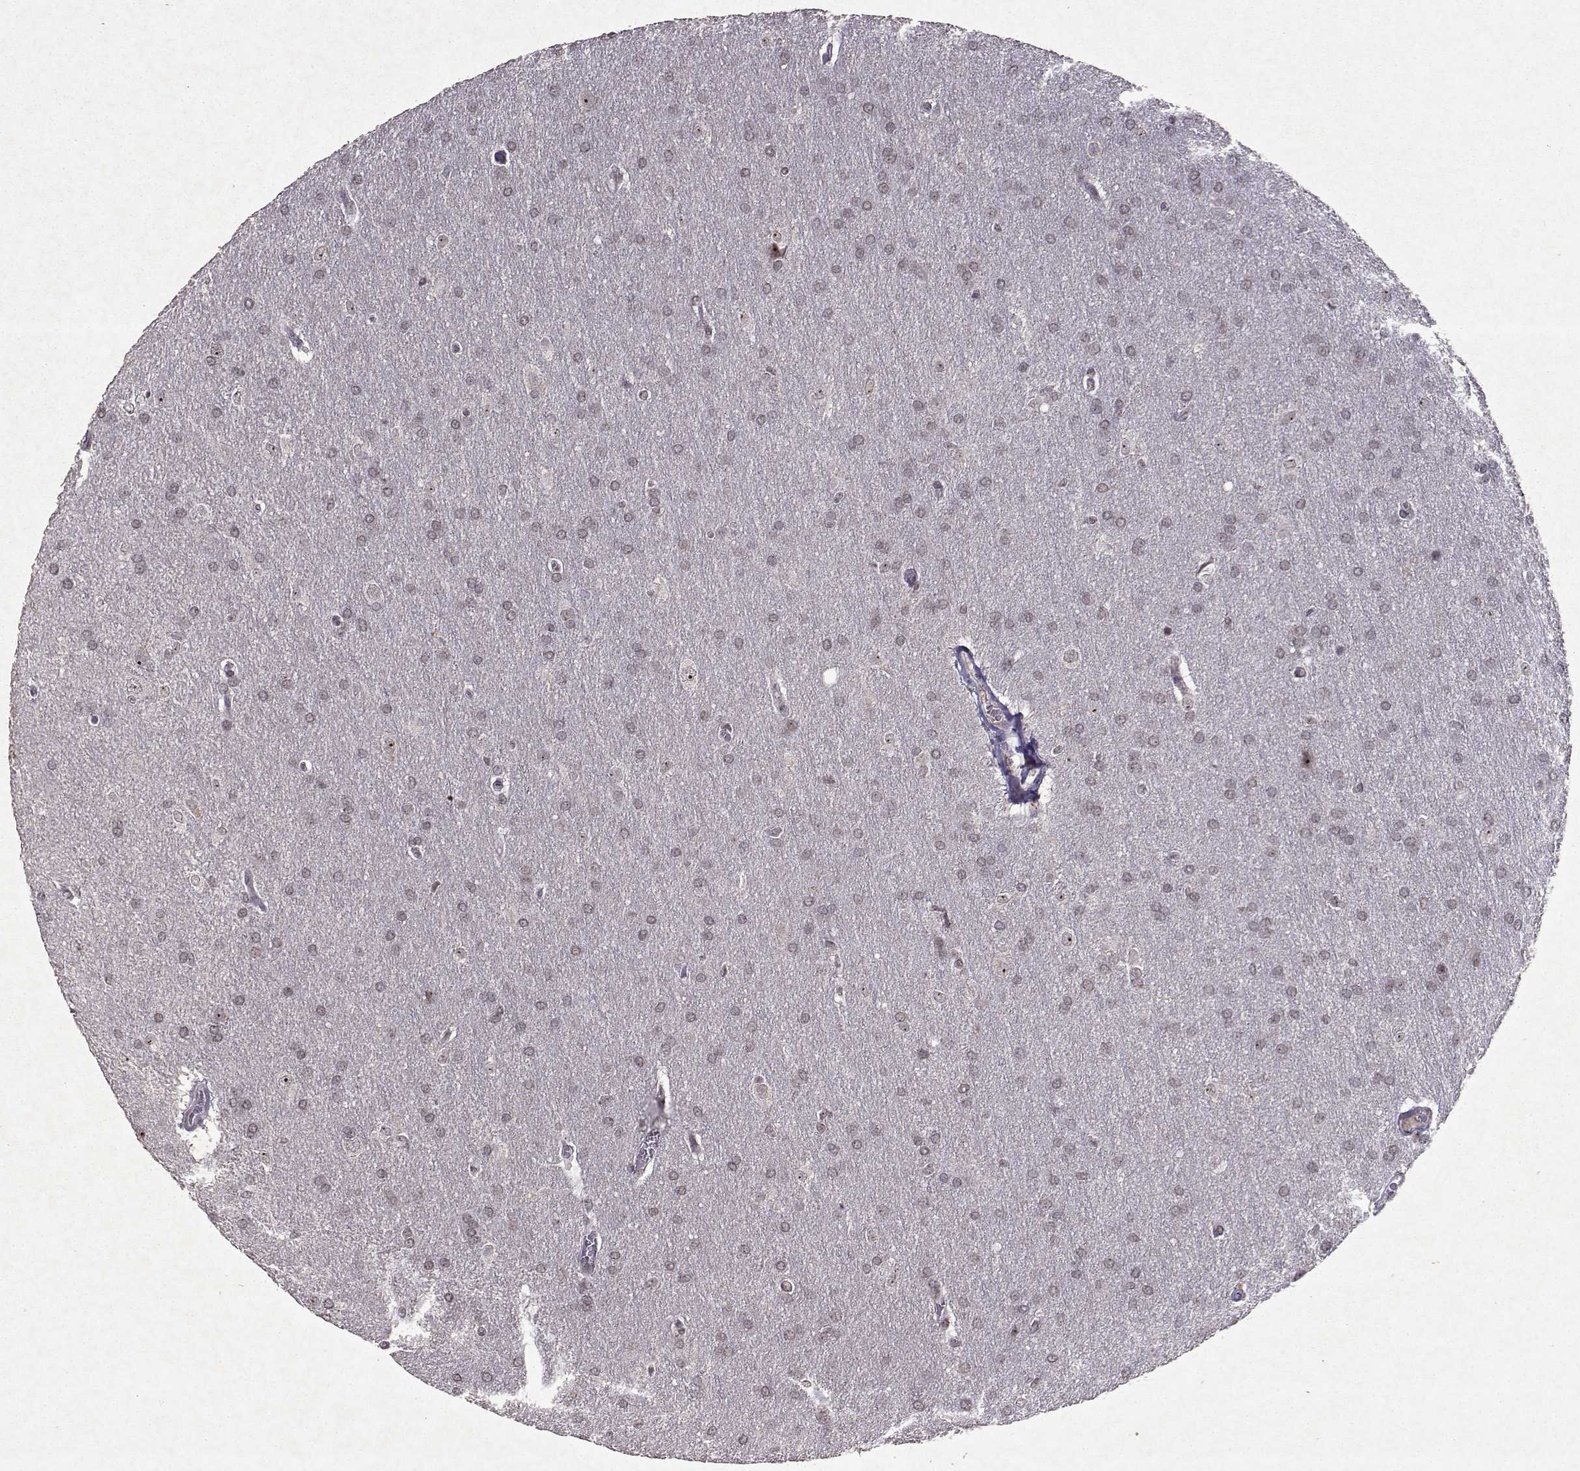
{"staining": {"intensity": "negative", "quantity": "none", "location": "none"}, "tissue": "glioma", "cell_type": "Tumor cells", "image_type": "cancer", "snomed": [{"axis": "morphology", "description": "Glioma, malignant, Low grade"}, {"axis": "topography", "description": "Brain"}], "caption": "Histopathology image shows no protein staining in tumor cells of glioma tissue. Nuclei are stained in blue.", "gene": "DDX56", "patient": {"sex": "female", "age": 32}}